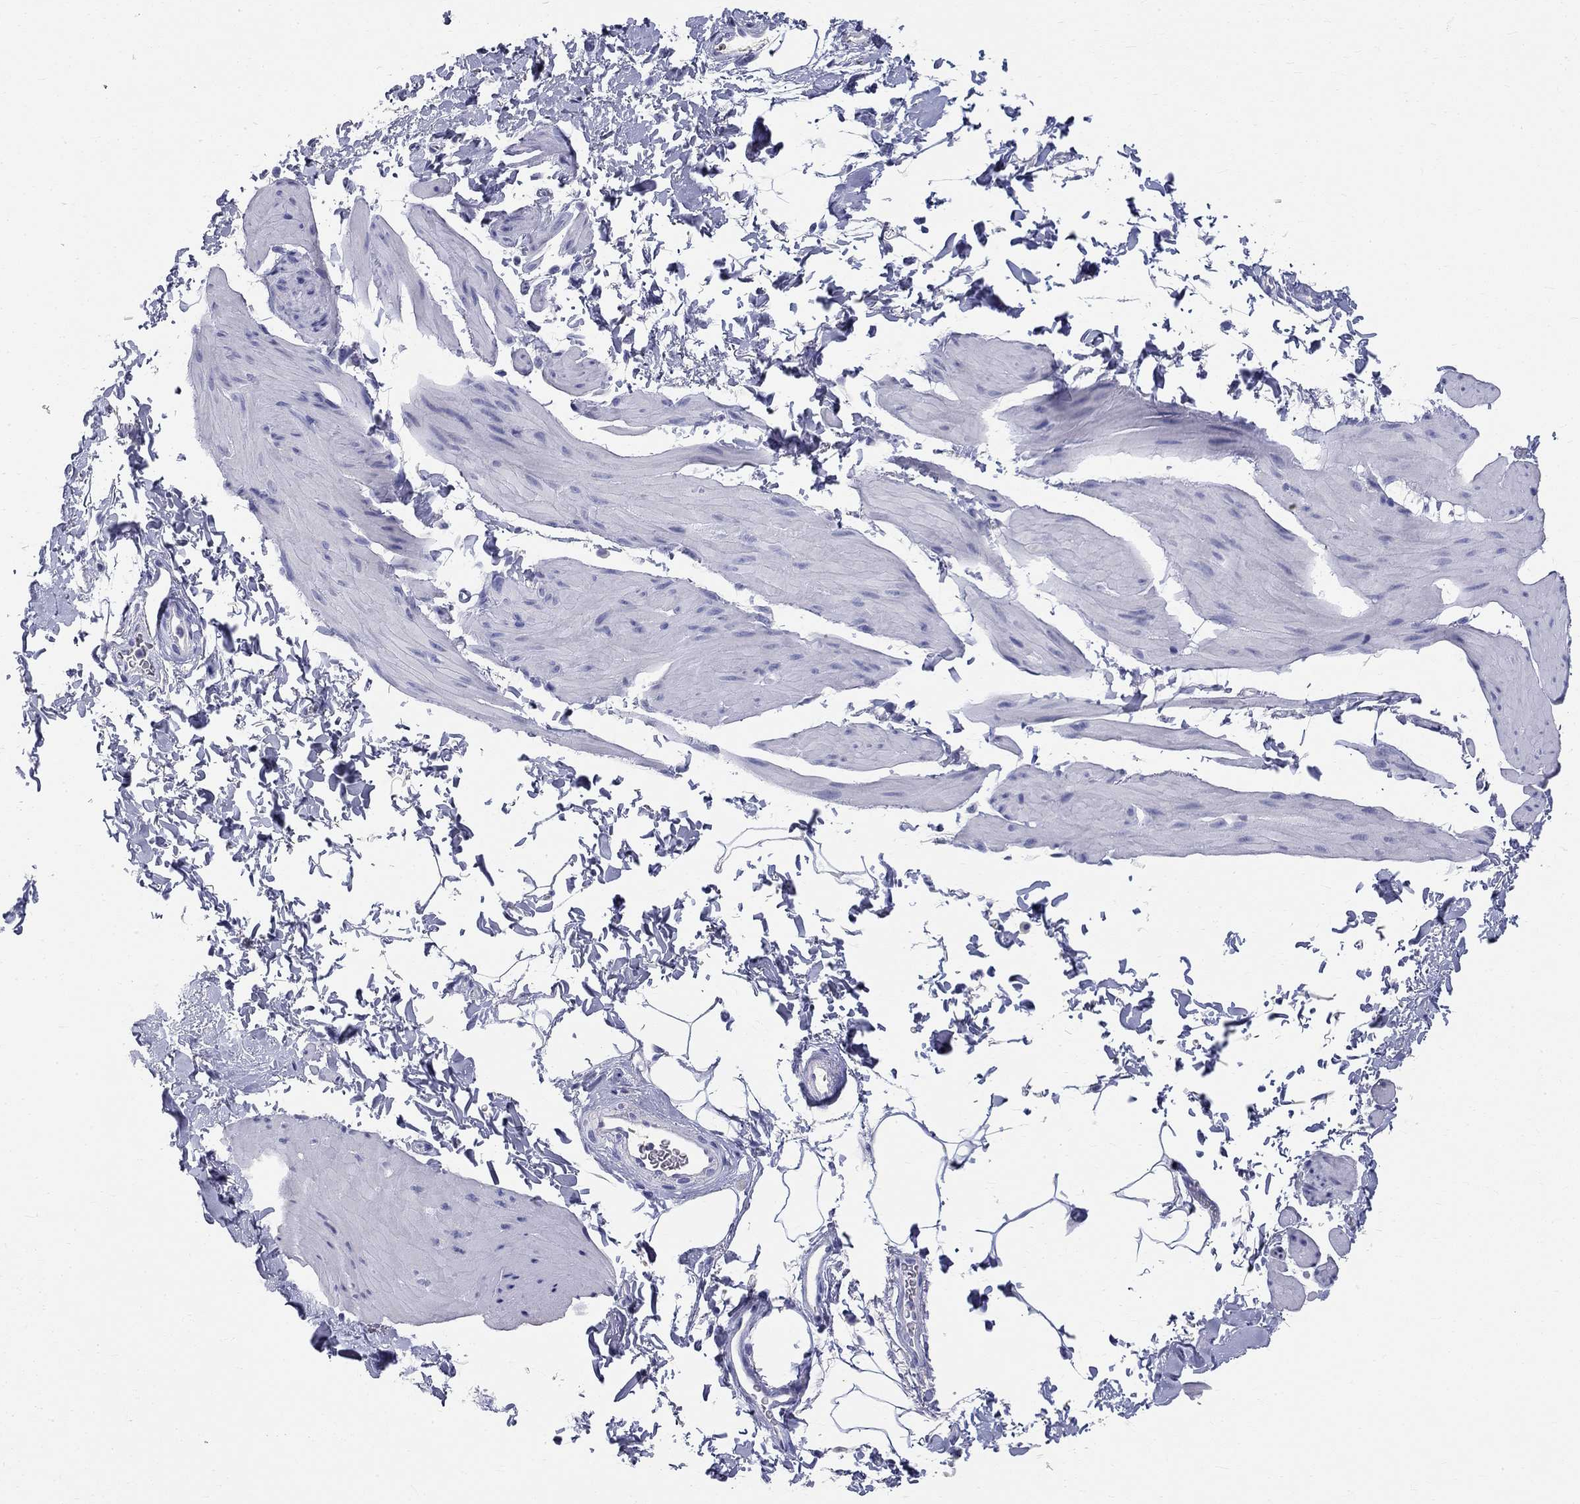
{"staining": {"intensity": "negative", "quantity": "none", "location": "none"}, "tissue": "smooth muscle", "cell_type": "Smooth muscle cells", "image_type": "normal", "snomed": [{"axis": "morphology", "description": "Normal tissue, NOS"}, {"axis": "topography", "description": "Adipose tissue"}, {"axis": "topography", "description": "Smooth muscle"}, {"axis": "topography", "description": "Peripheral nerve tissue"}], "caption": "Smooth muscle stained for a protein using immunohistochemistry (IHC) demonstrates no positivity smooth muscle cells.", "gene": "PHOX2B", "patient": {"sex": "male", "age": 83}}